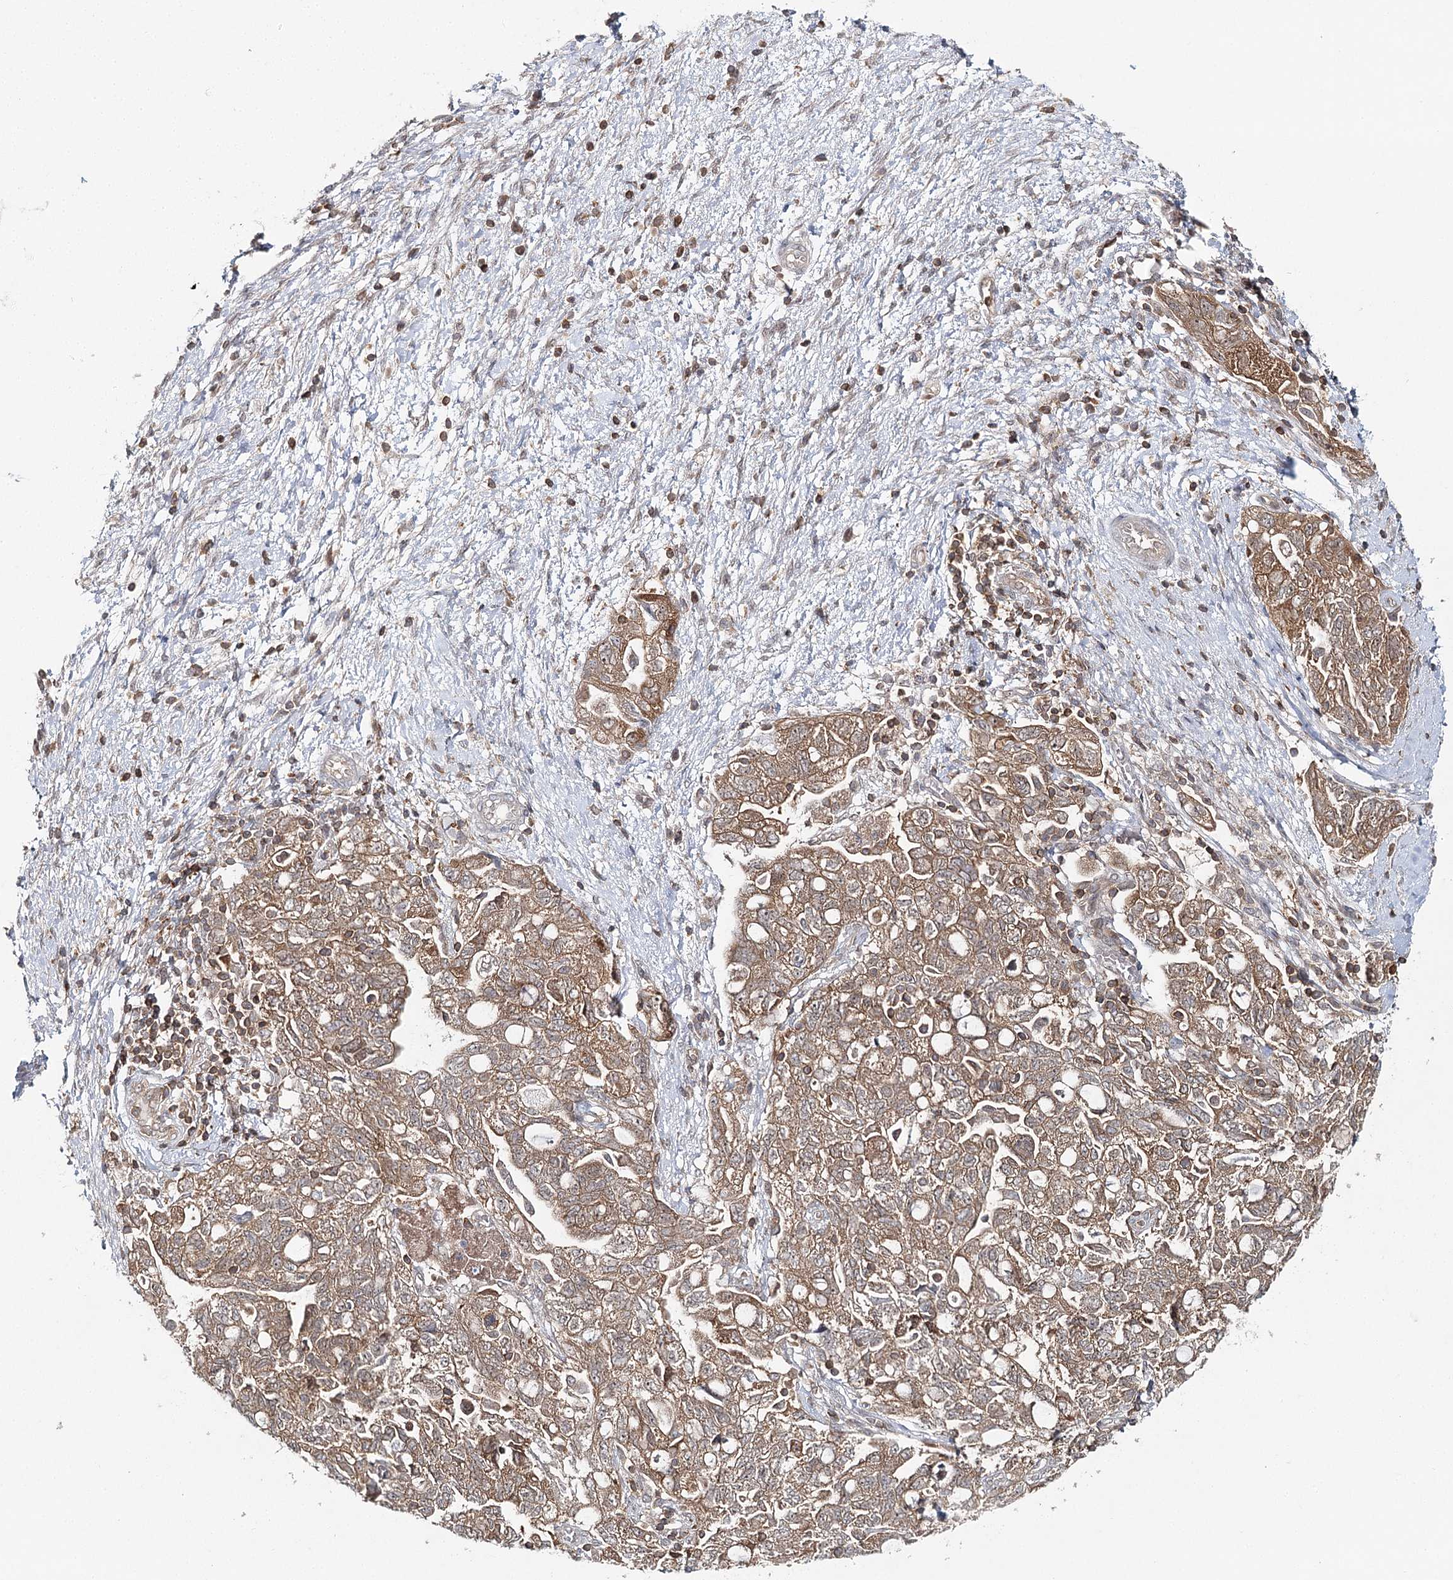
{"staining": {"intensity": "moderate", "quantity": ">75%", "location": "cytoplasmic/membranous"}, "tissue": "ovarian cancer", "cell_type": "Tumor cells", "image_type": "cancer", "snomed": [{"axis": "morphology", "description": "Carcinoma, NOS"}, {"axis": "morphology", "description": "Cystadenocarcinoma, serous, NOS"}, {"axis": "topography", "description": "Ovary"}], "caption": "DAB immunohistochemical staining of human ovarian cancer (carcinoma) demonstrates moderate cytoplasmic/membranous protein expression in about >75% of tumor cells. The protein of interest is stained brown, and the nuclei are stained in blue (DAB IHC with brightfield microscopy, high magnification).", "gene": "FAM120B", "patient": {"sex": "female", "age": 69}}